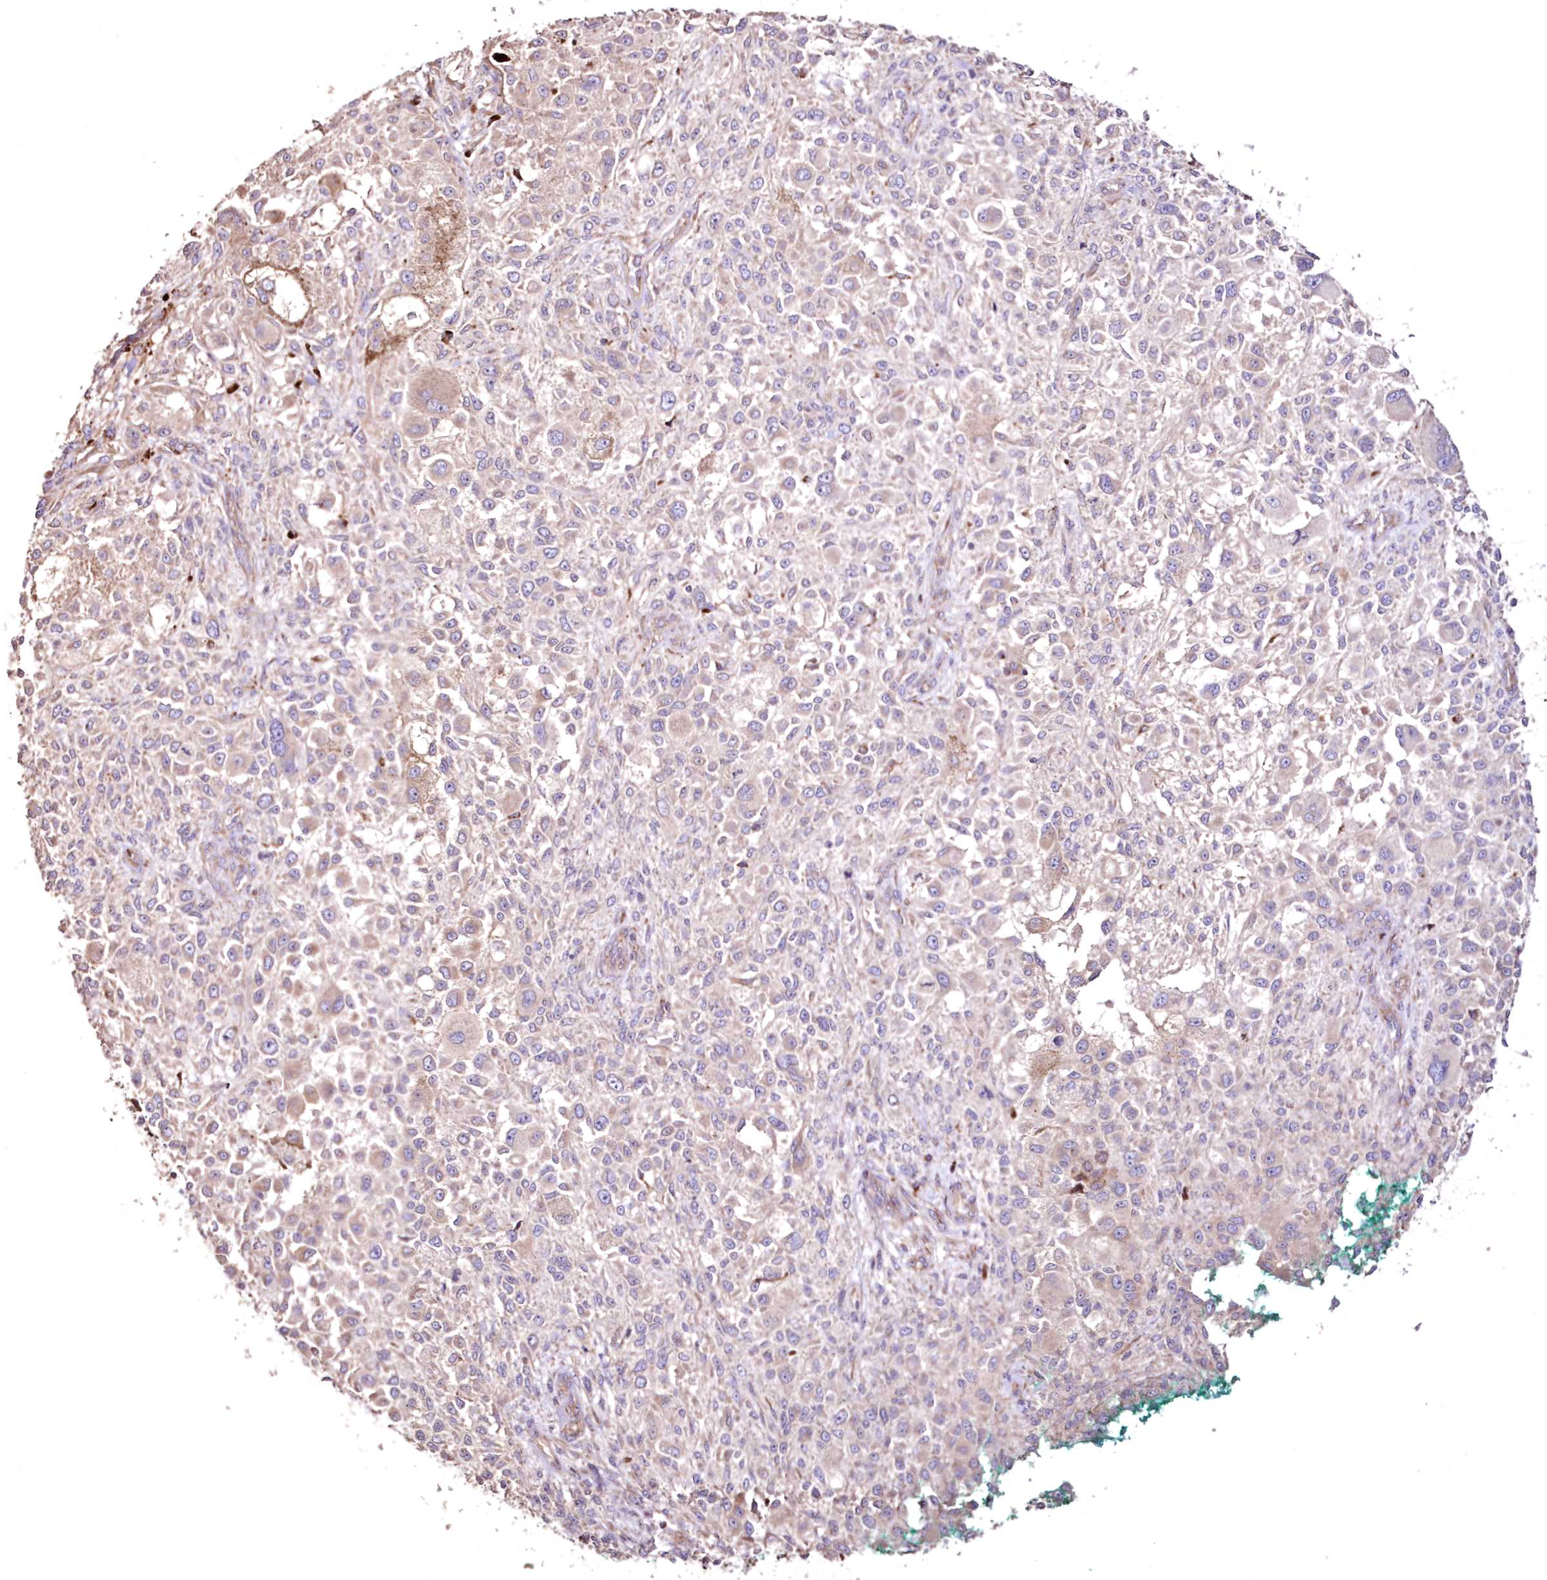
{"staining": {"intensity": "weak", "quantity": "<25%", "location": "cytoplasmic/membranous"}, "tissue": "melanoma", "cell_type": "Tumor cells", "image_type": "cancer", "snomed": [{"axis": "morphology", "description": "Necrosis, NOS"}, {"axis": "morphology", "description": "Malignant melanoma, NOS"}, {"axis": "topography", "description": "Skin"}], "caption": "Image shows no protein positivity in tumor cells of malignant melanoma tissue. Brightfield microscopy of immunohistochemistry stained with DAB (3,3'-diaminobenzidine) (brown) and hematoxylin (blue), captured at high magnification.", "gene": "DDO", "patient": {"sex": "female", "age": 87}}